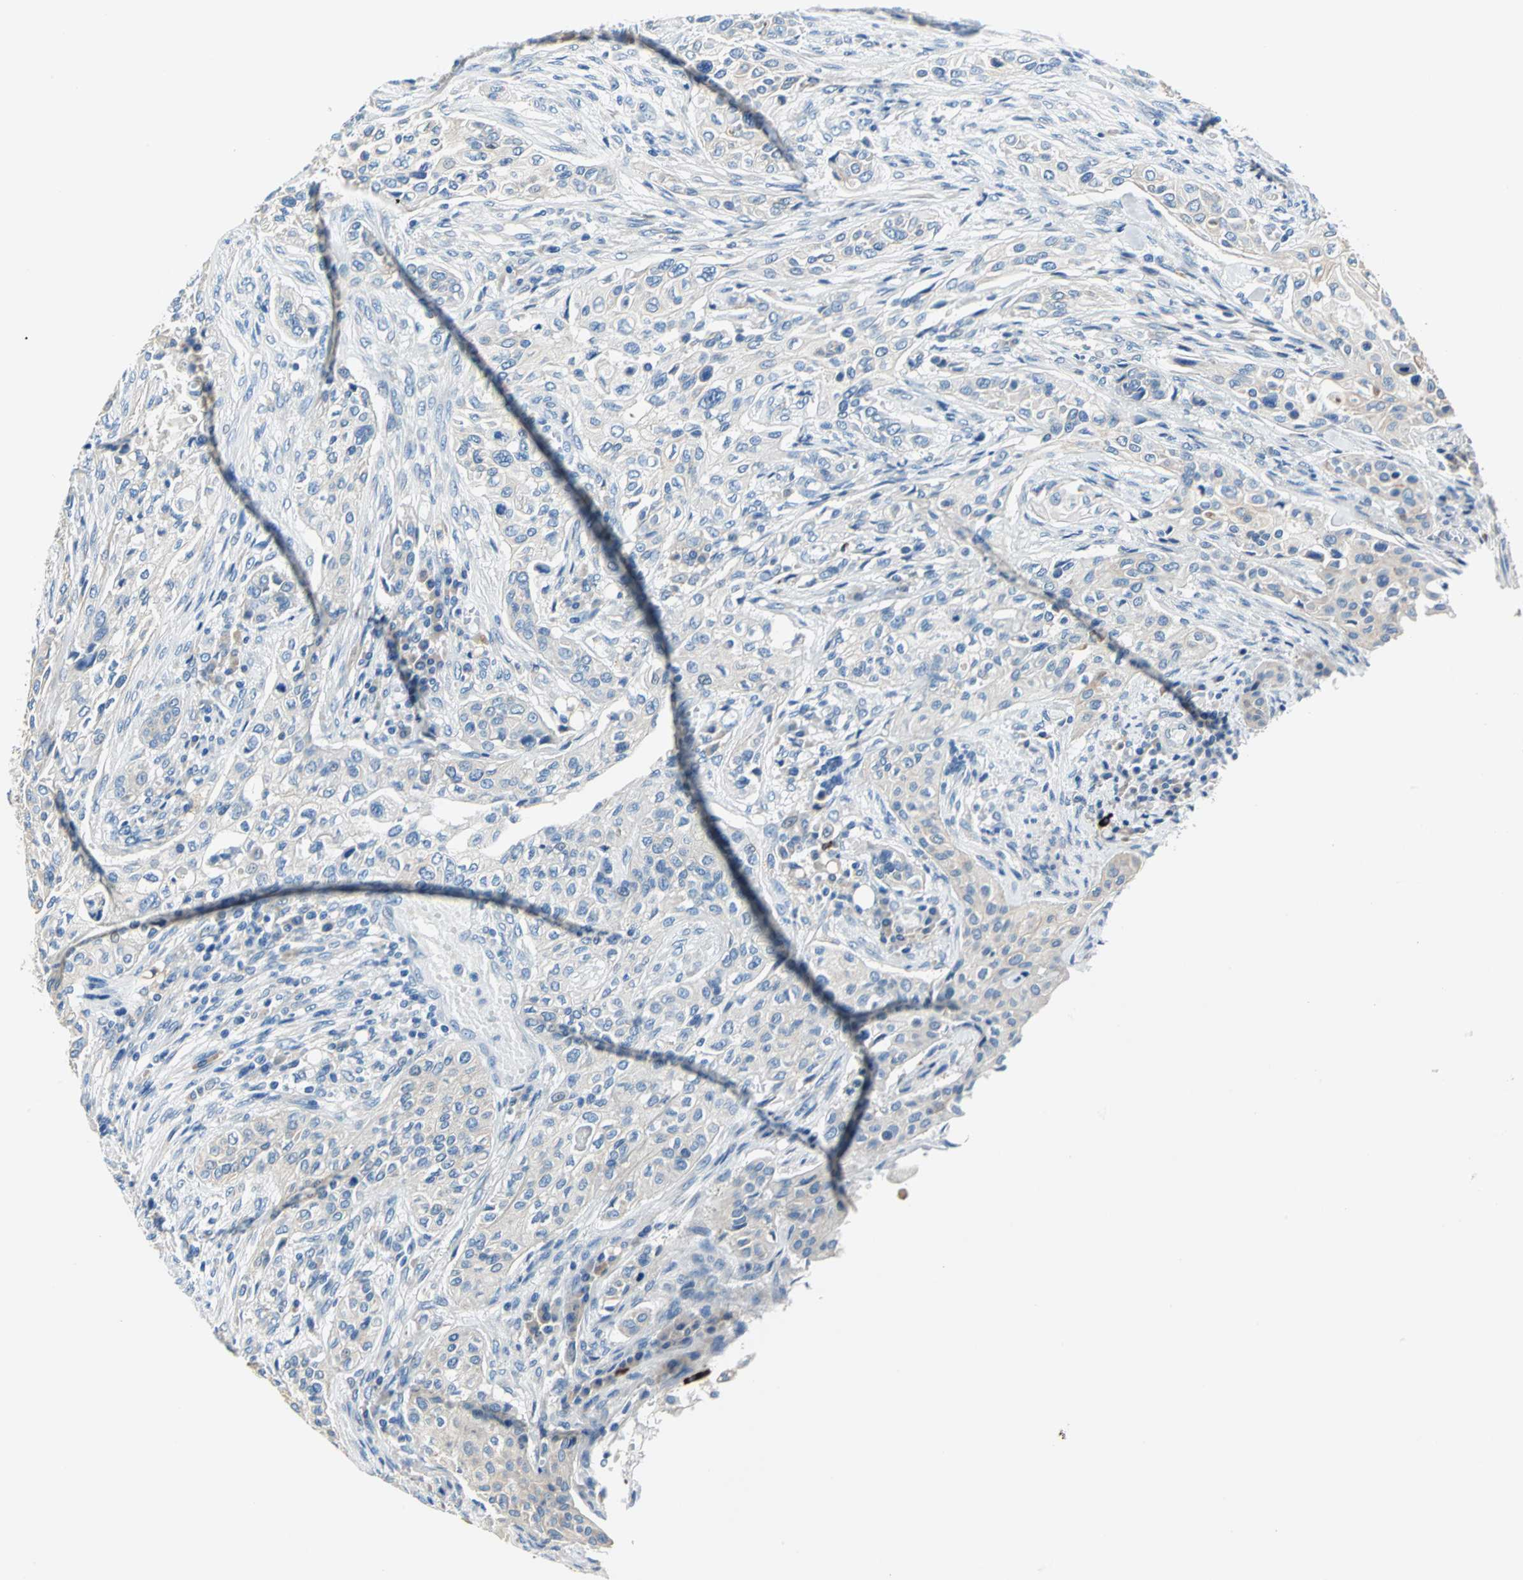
{"staining": {"intensity": "negative", "quantity": "none", "location": "none"}, "tissue": "urothelial cancer", "cell_type": "Tumor cells", "image_type": "cancer", "snomed": [{"axis": "morphology", "description": "Urothelial carcinoma, High grade"}, {"axis": "topography", "description": "Urinary bladder"}], "caption": "Tumor cells are negative for brown protein staining in high-grade urothelial carcinoma. (Brightfield microscopy of DAB (3,3'-diaminobenzidine) immunohistochemistry at high magnification).", "gene": "TRIM25", "patient": {"sex": "male", "age": 74}}